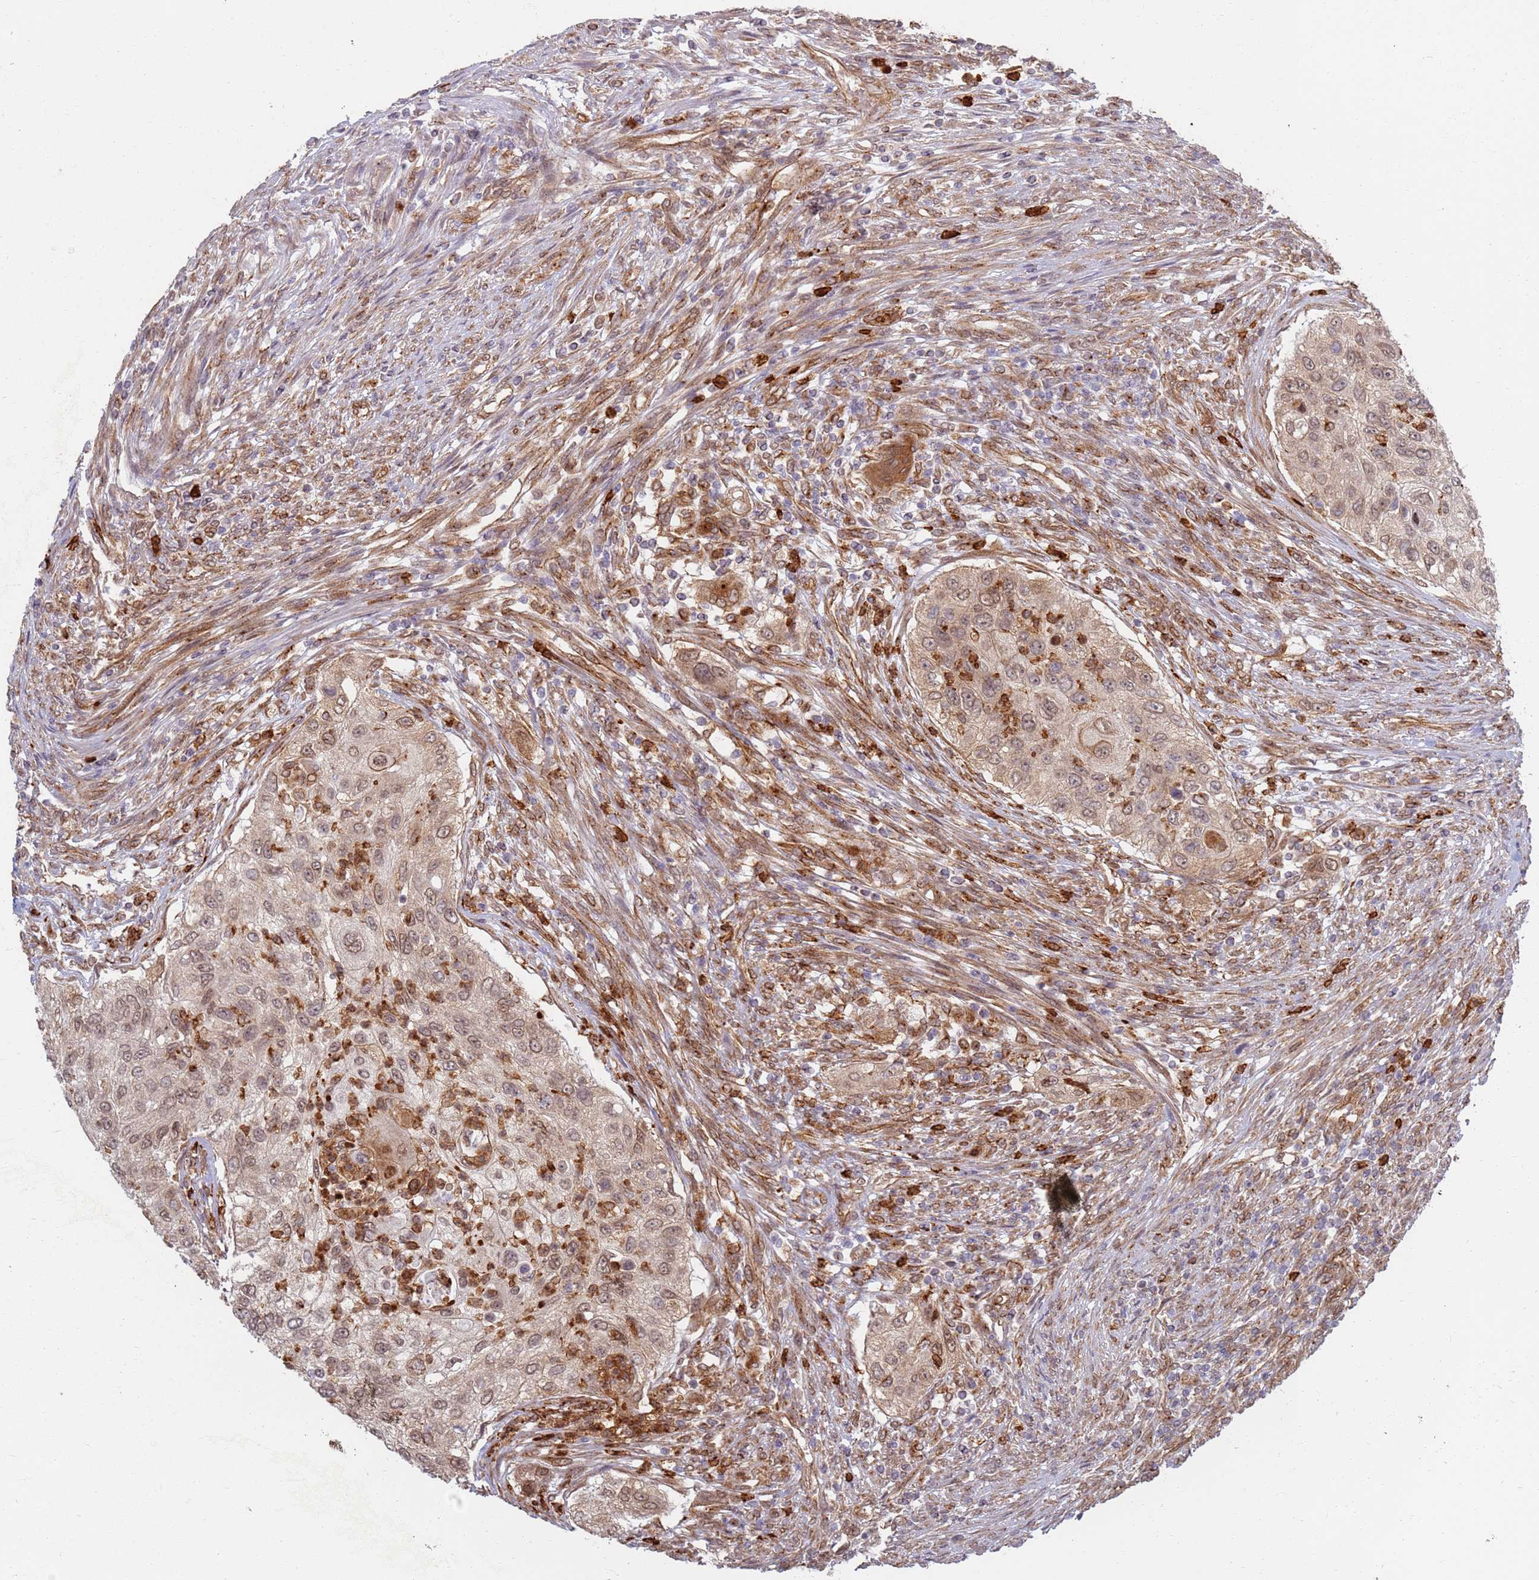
{"staining": {"intensity": "weak", "quantity": ">75%", "location": "cytoplasmic/membranous,nuclear"}, "tissue": "urothelial cancer", "cell_type": "Tumor cells", "image_type": "cancer", "snomed": [{"axis": "morphology", "description": "Urothelial carcinoma, High grade"}, {"axis": "topography", "description": "Urinary bladder"}], "caption": "Immunohistochemical staining of human urothelial cancer displays low levels of weak cytoplasmic/membranous and nuclear staining in about >75% of tumor cells.", "gene": "CEP170", "patient": {"sex": "female", "age": 60}}